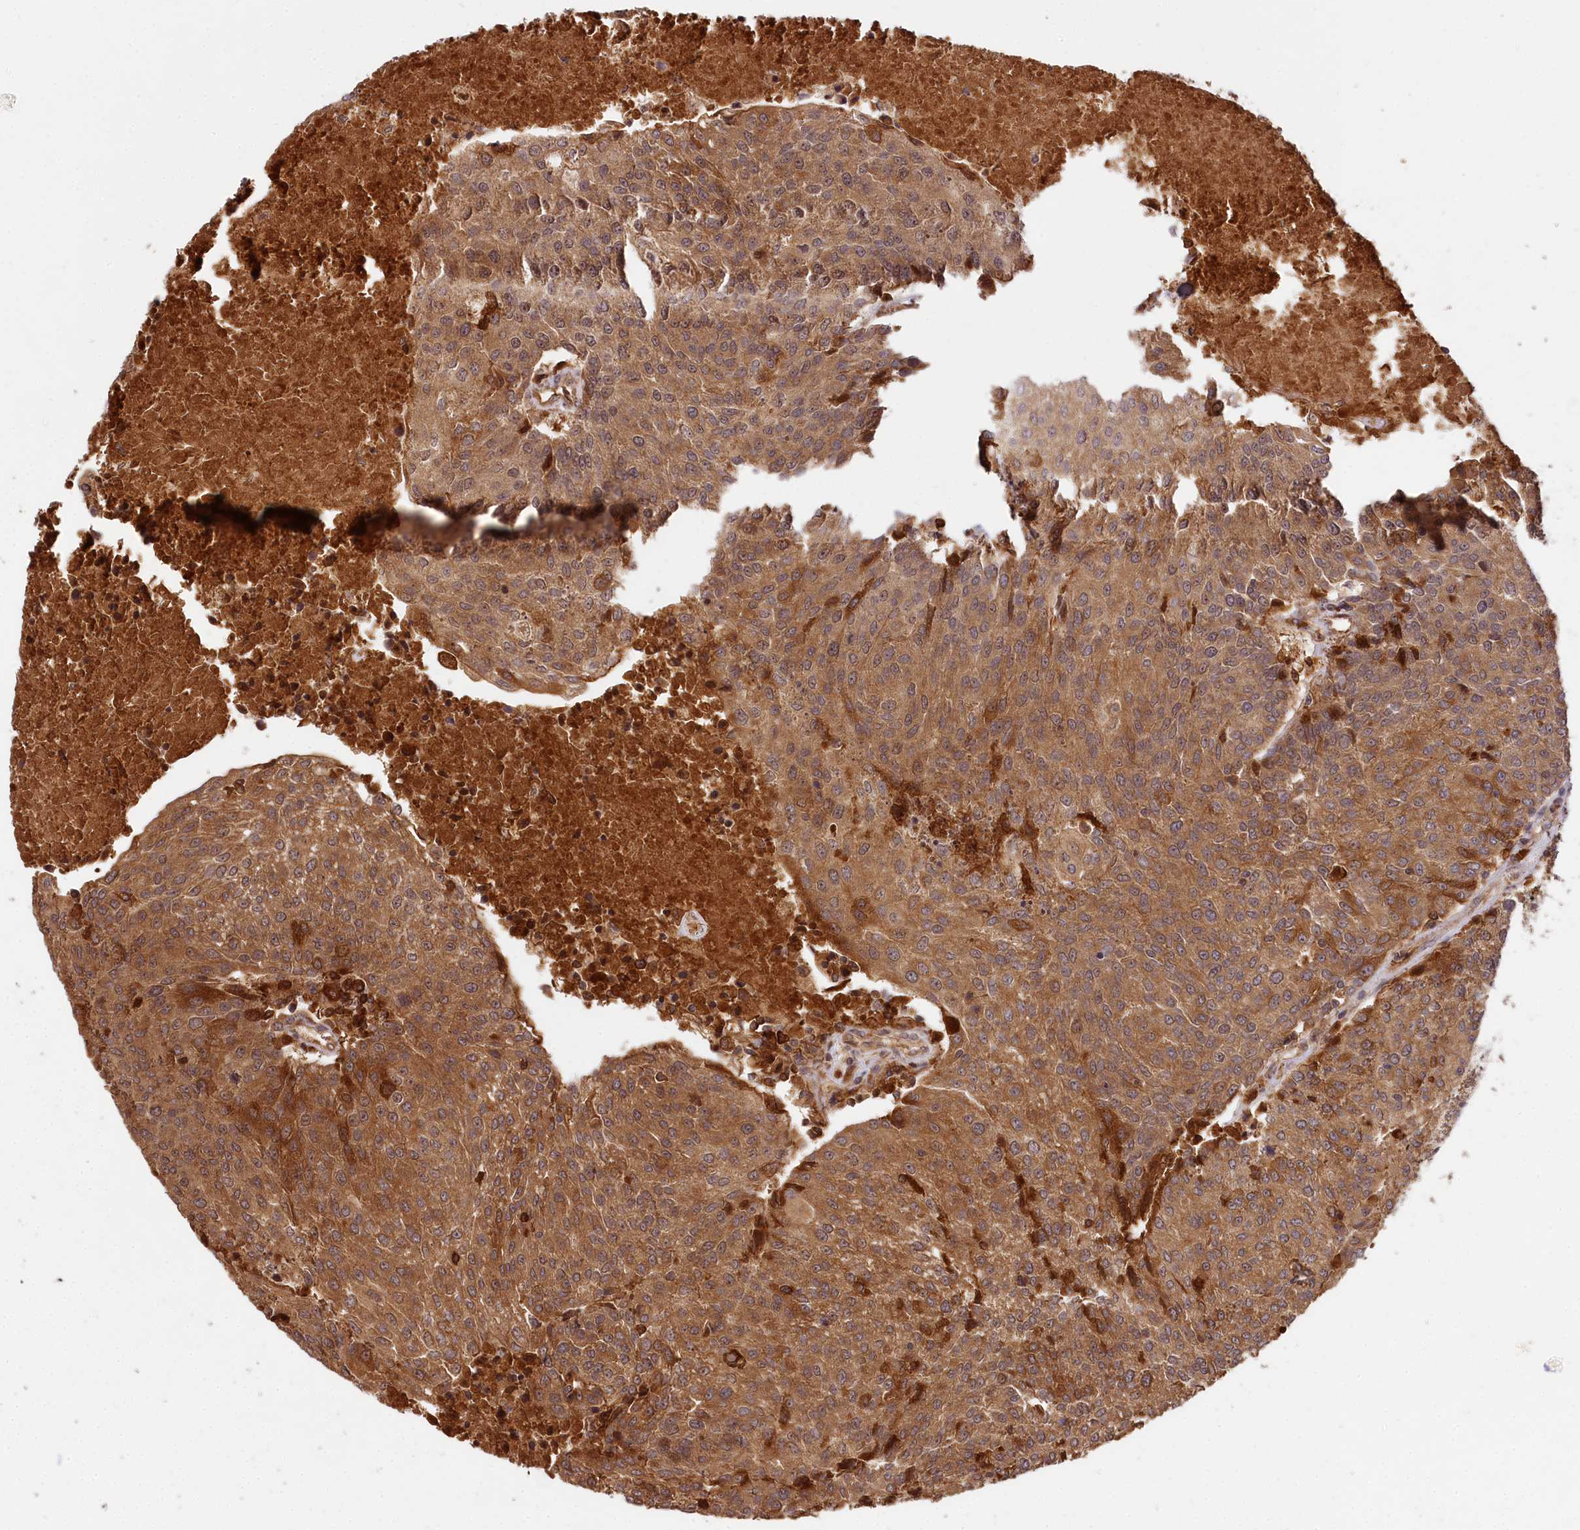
{"staining": {"intensity": "moderate", "quantity": ">75%", "location": "cytoplasmic/membranous"}, "tissue": "urothelial cancer", "cell_type": "Tumor cells", "image_type": "cancer", "snomed": [{"axis": "morphology", "description": "Urothelial carcinoma, High grade"}, {"axis": "topography", "description": "Urinary bladder"}], "caption": "Human high-grade urothelial carcinoma stained with a brown dye reveals moderate cytoplasmic/membranous positive expression in about >75% of tumor cells.", "gene": "MCF2L2", "patient": {"sex": "female", "age": 85}}